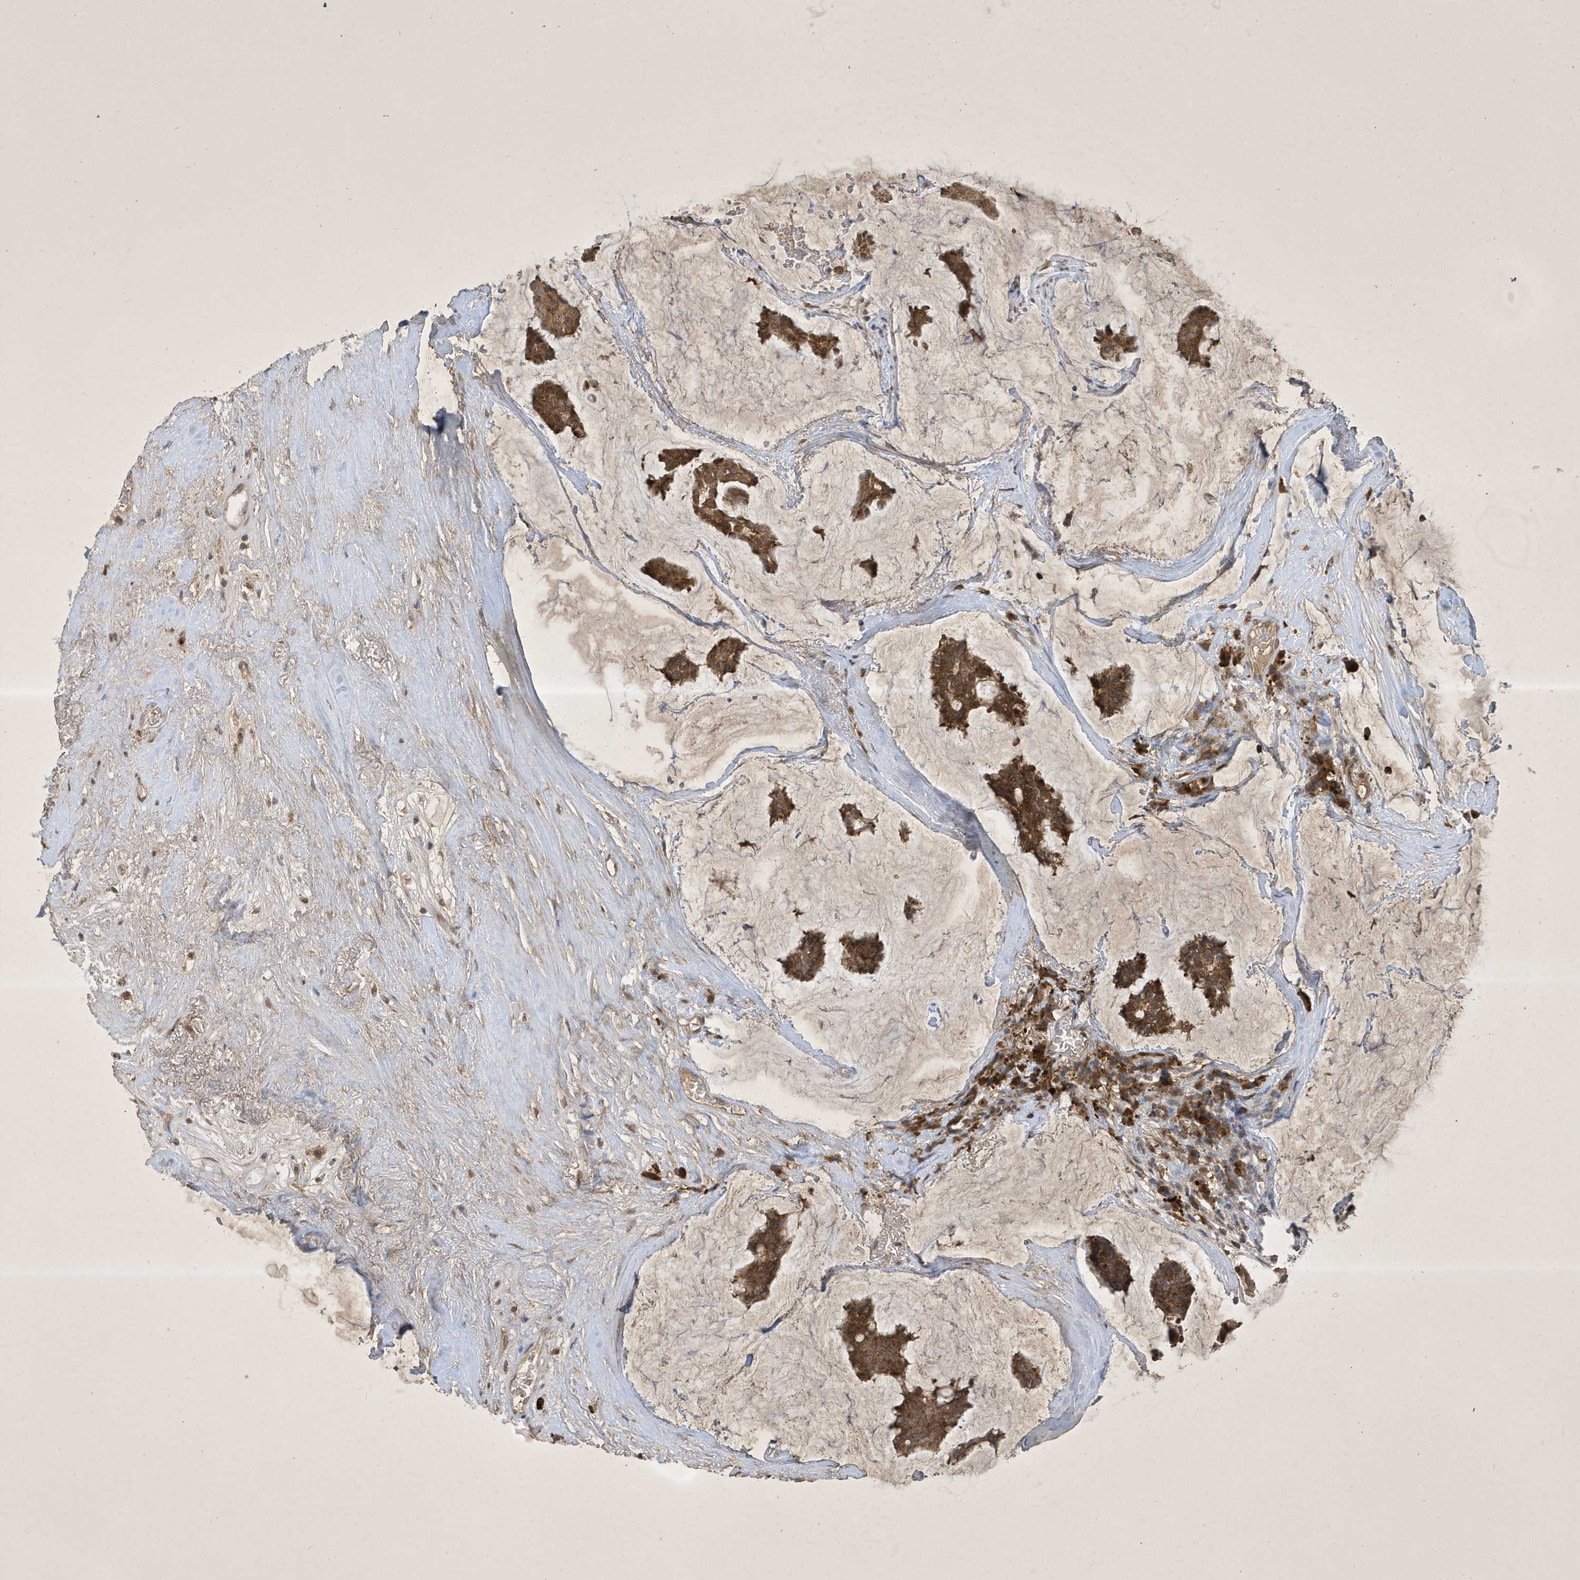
{"staining": {"intensity": "moderate", "quantity": ">75%", "location": "cytoplasmic/membranous"}, "tissue": "breast cancer", "cell_type": "Tumor cells", "image_type": "cancer", "snomed": [{"axis": "morphology", "description": "Duct carcinoma"}, {"axis": "topography", "description": "Breast"}], "caption": "IHC image of intraductal carcinoma (breast) stained for a protein (brown), which displays medium levels of moderate cytoplasmic/membranous positivity in approximately >75% of tumor cells.", "gene": "STX10", "patient": {"sex": "female", "age": 93}}